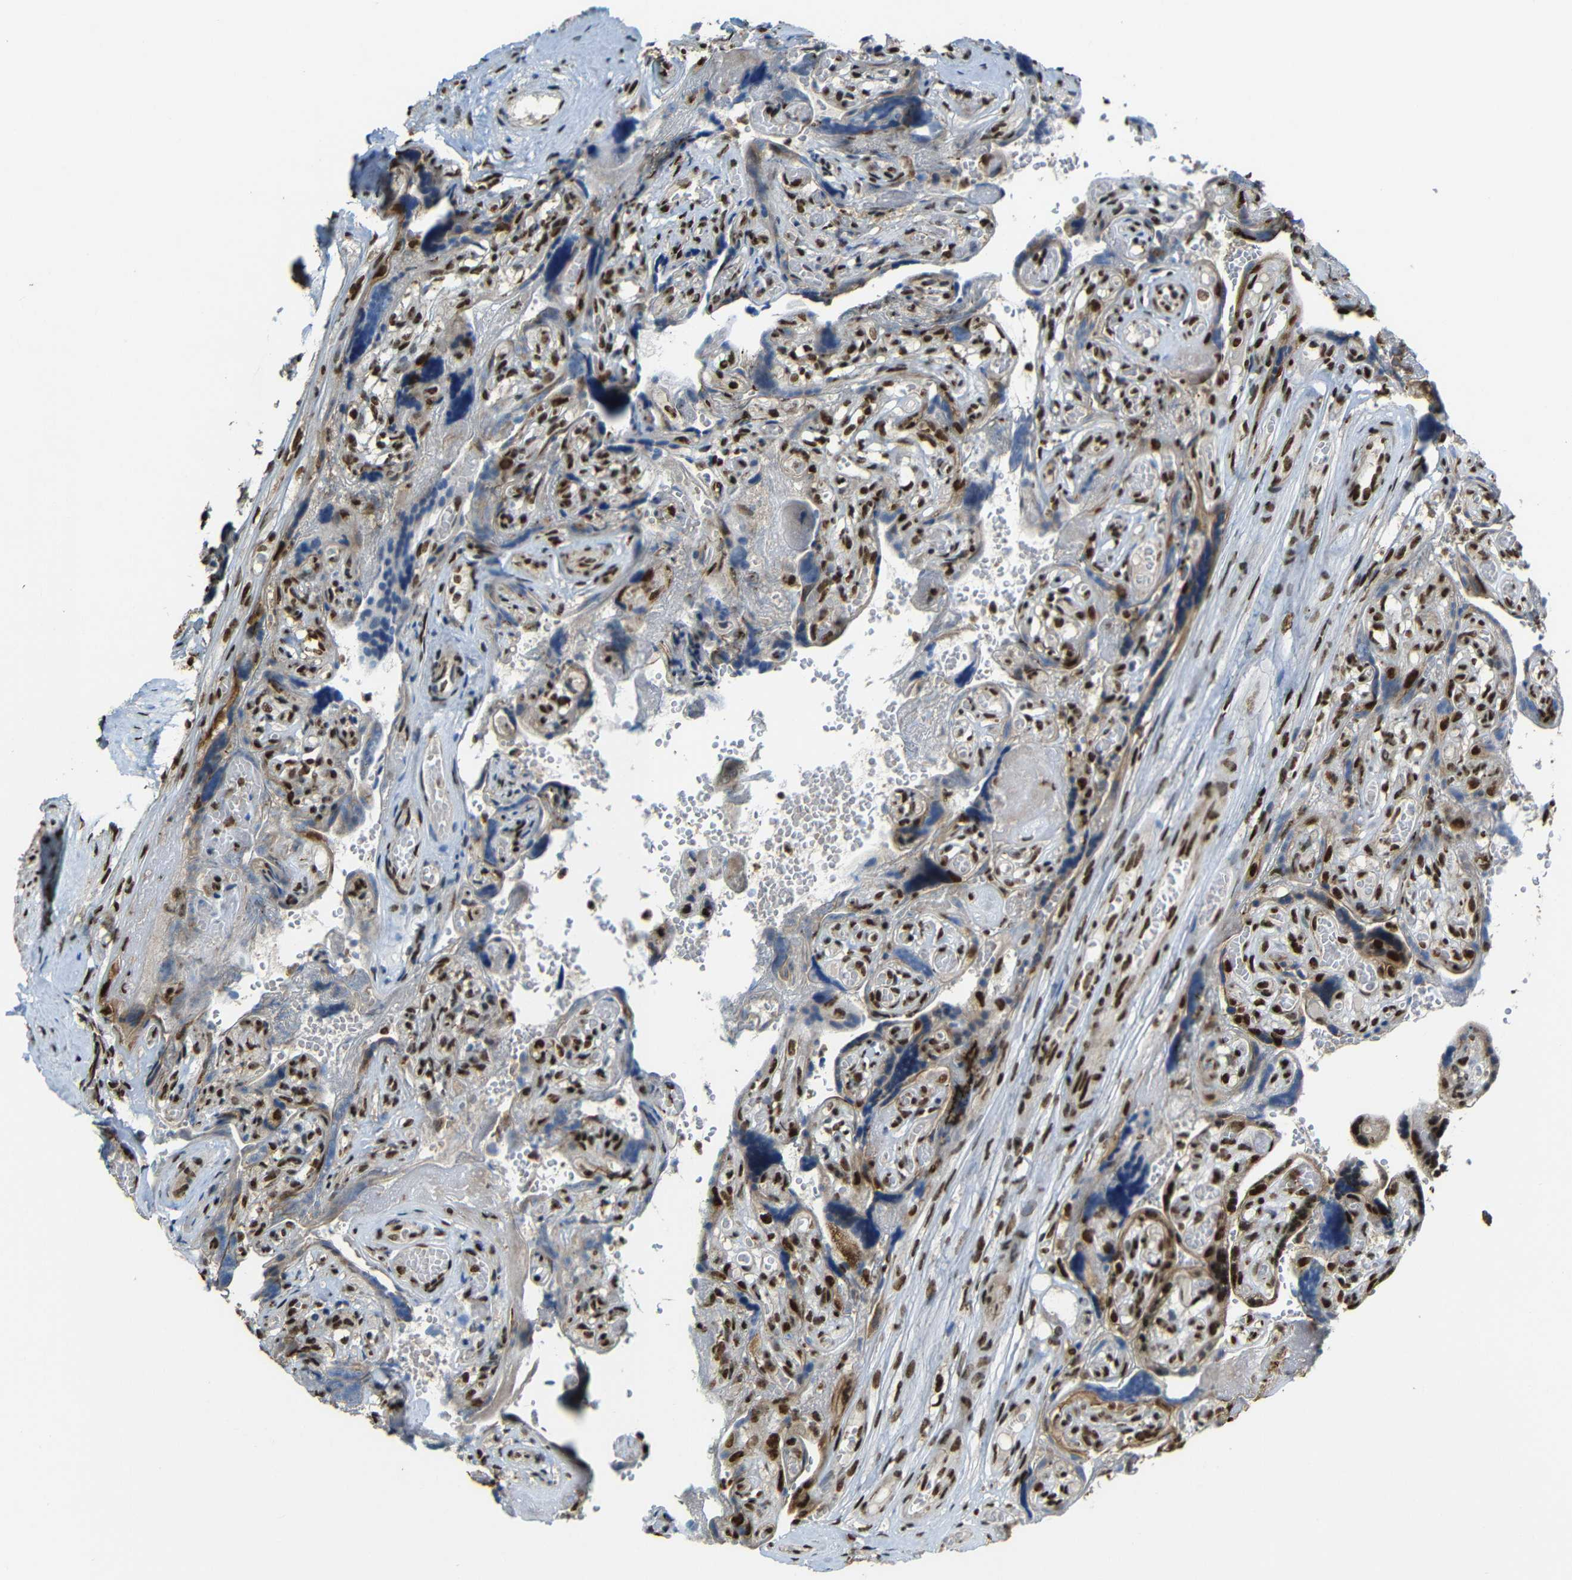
{"staining": {"intensity": "strong", "quantity": ">75%", "location": "cytoplasmic/membranous,nuclear"}, "tissue": "placenta", "cell_type": "Decidual cells", "image_type": "normal", "snomed": [{"axis": "morphology", "description": "Normal tissue, NOS"}, {"axis": "topography", "description": "Placenta"}], "caption": "Decidual cells exhibit high levels of strong cytoplasmic/membranous,nuclear expression in about >75% of cells in benign placenta. The staining is performed using DAB brown chromogen to label protein expression. The nuclei are counter-stained blue using hematoxylin.", "gene": "TCF7L2", "patient": {"sex": "female", "age": 30}}